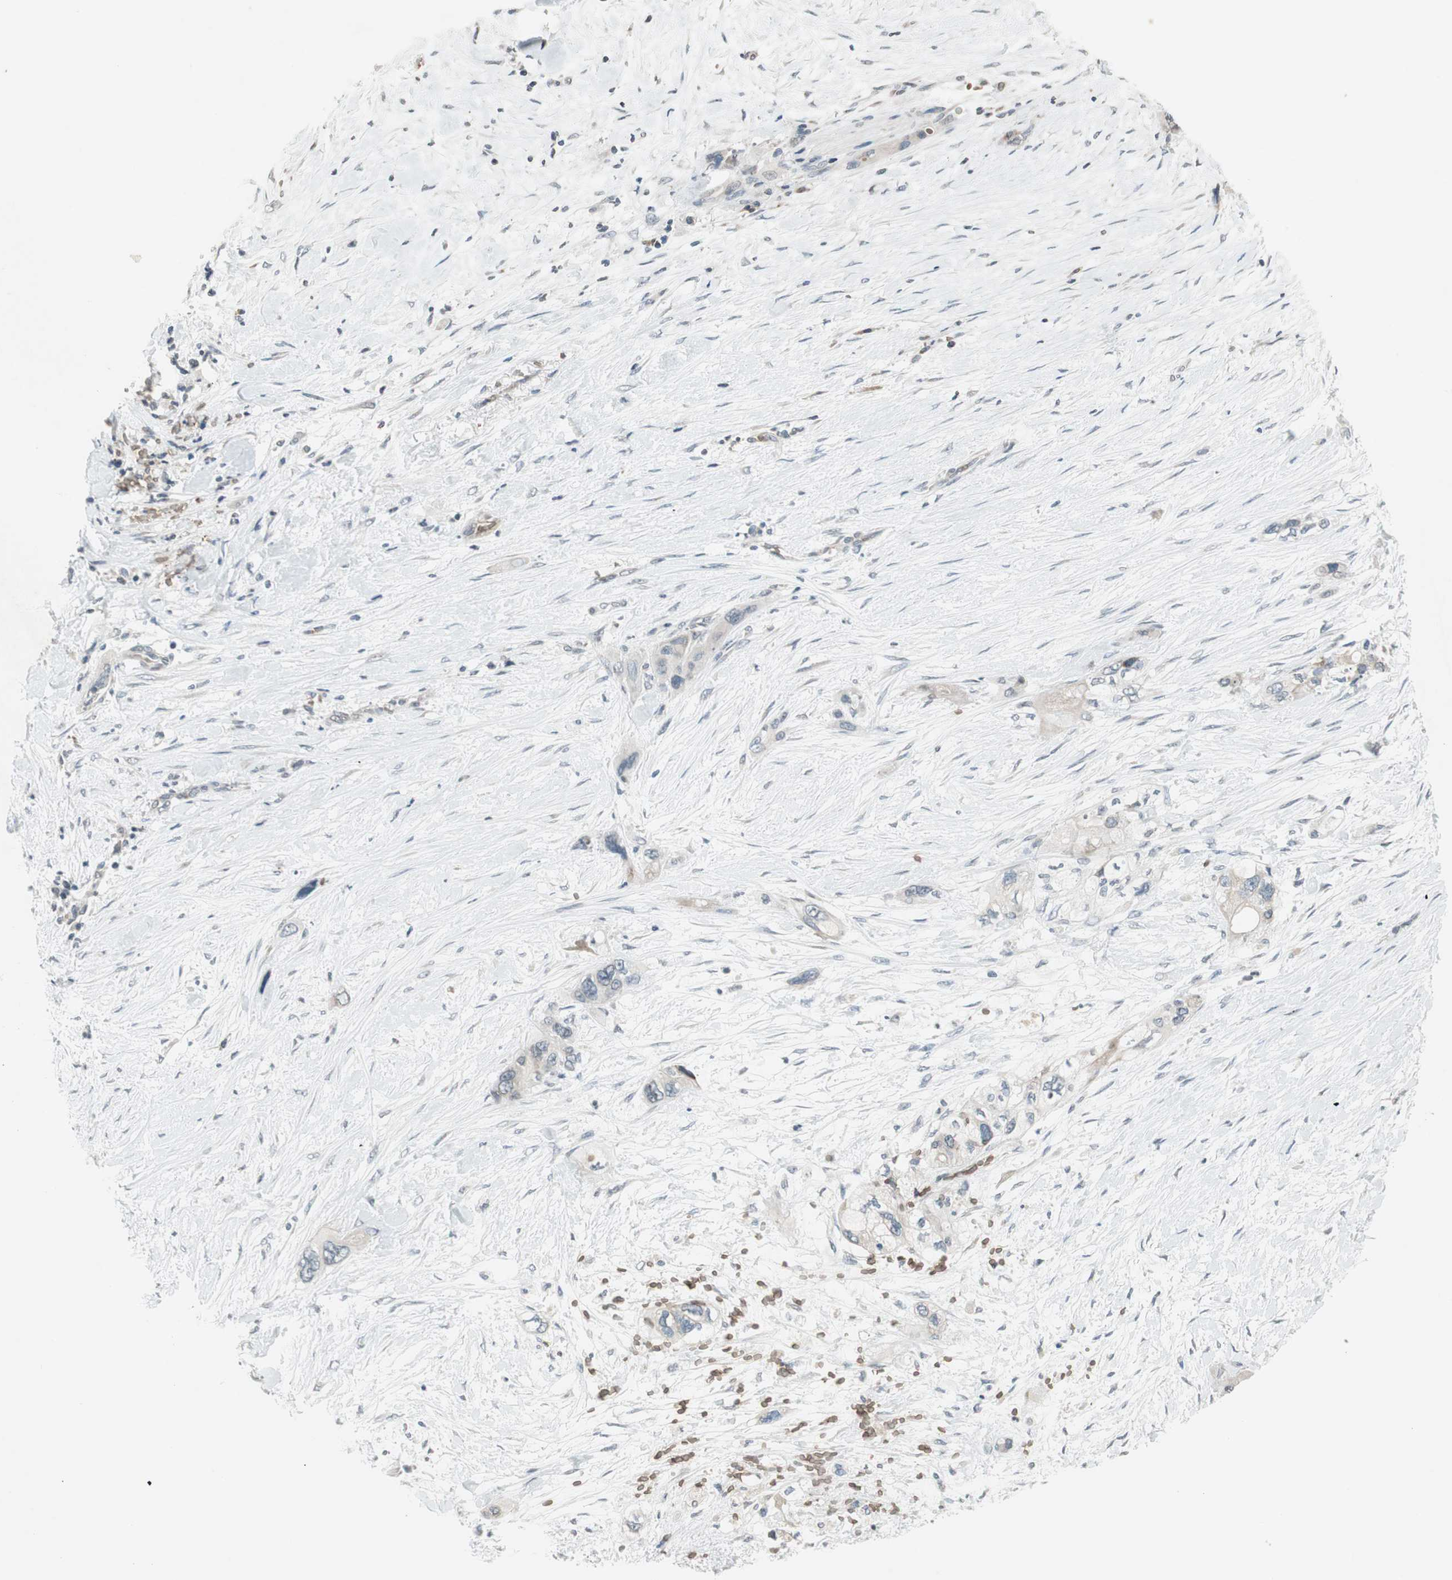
{"staining": {"intensity": "negative", "quantity": "none", "location": "none"}, "tissue": "pancreatic cancer", "cell_type": "Tumor cells", "image_type": "cancer", "snomed": [{"axis": "morphology", "description": "Adenocarcinoma, NOS"}, {"axis": "topography", "description": "Pancreas"}], "caption": "An IHC micrograph of pancreatic cancer (adenocarcinoma) is shown. There is no staining in tumor cells of pancreatic cancer (adenocarcinoma).", "gene": "GYPC", "patient": {"sex": "male", "age": 46}}